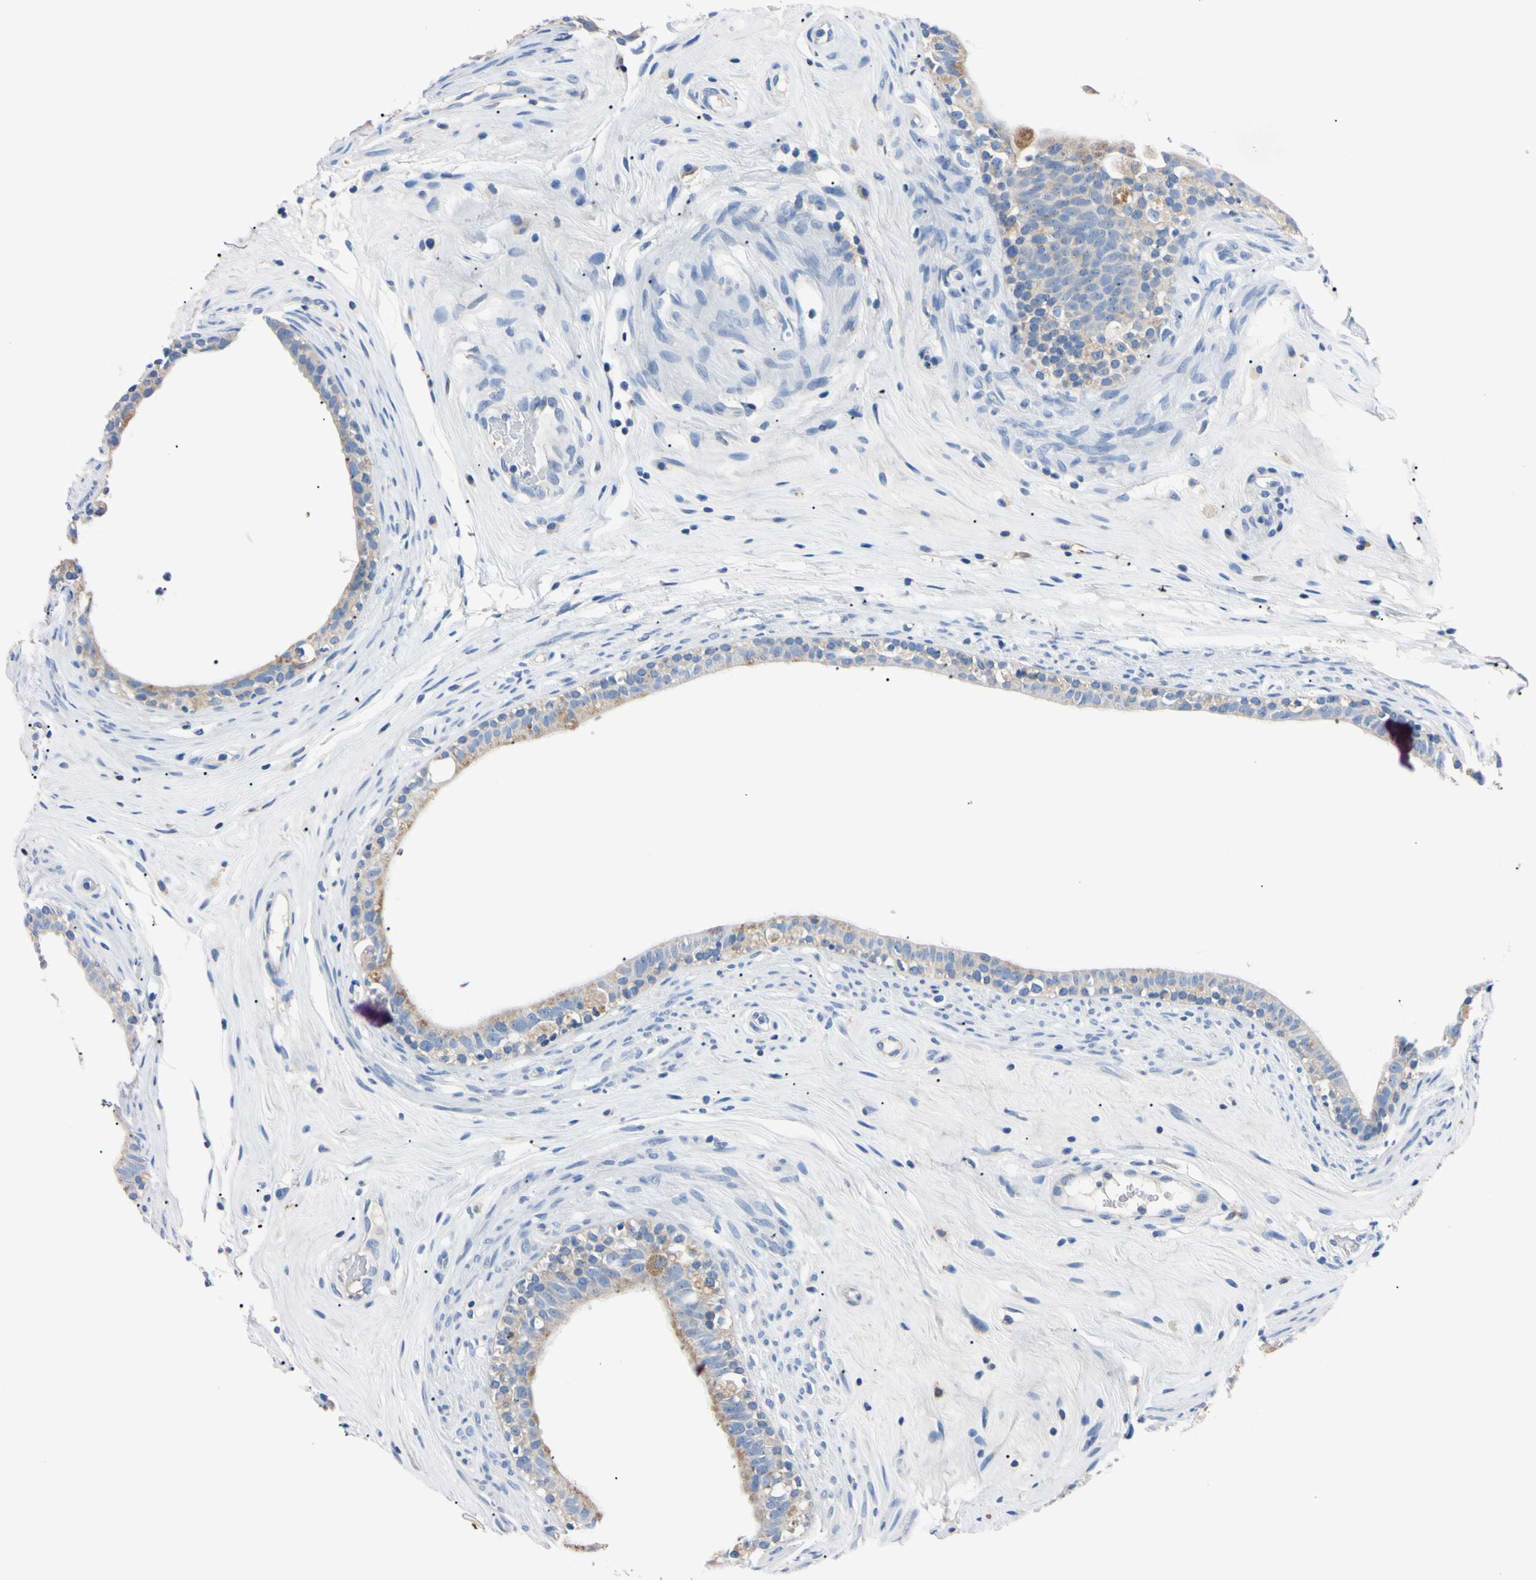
{"staining": {"intensity": "weak", "quantity": "<25%", "location": "cytoplasmic/membranous"}, "tissue": "epididymis", "cell_type": "Glandular cells", "image_type": "normal", "snomed": [{"axis": "morphology", "description": "Normal tissue, NOS"}, {"axis": "morphology", "description": "Inflammation, NOS"}, {"axis": "topography", "description": "Epididymis"}], "caption": "IHC photomicrograph of unremarkable epididymis stained for a protein (brown), which shows no positivity in glandular cells.", "gene": "PNKD", "patient": {"sex": "male", "age": 84}}